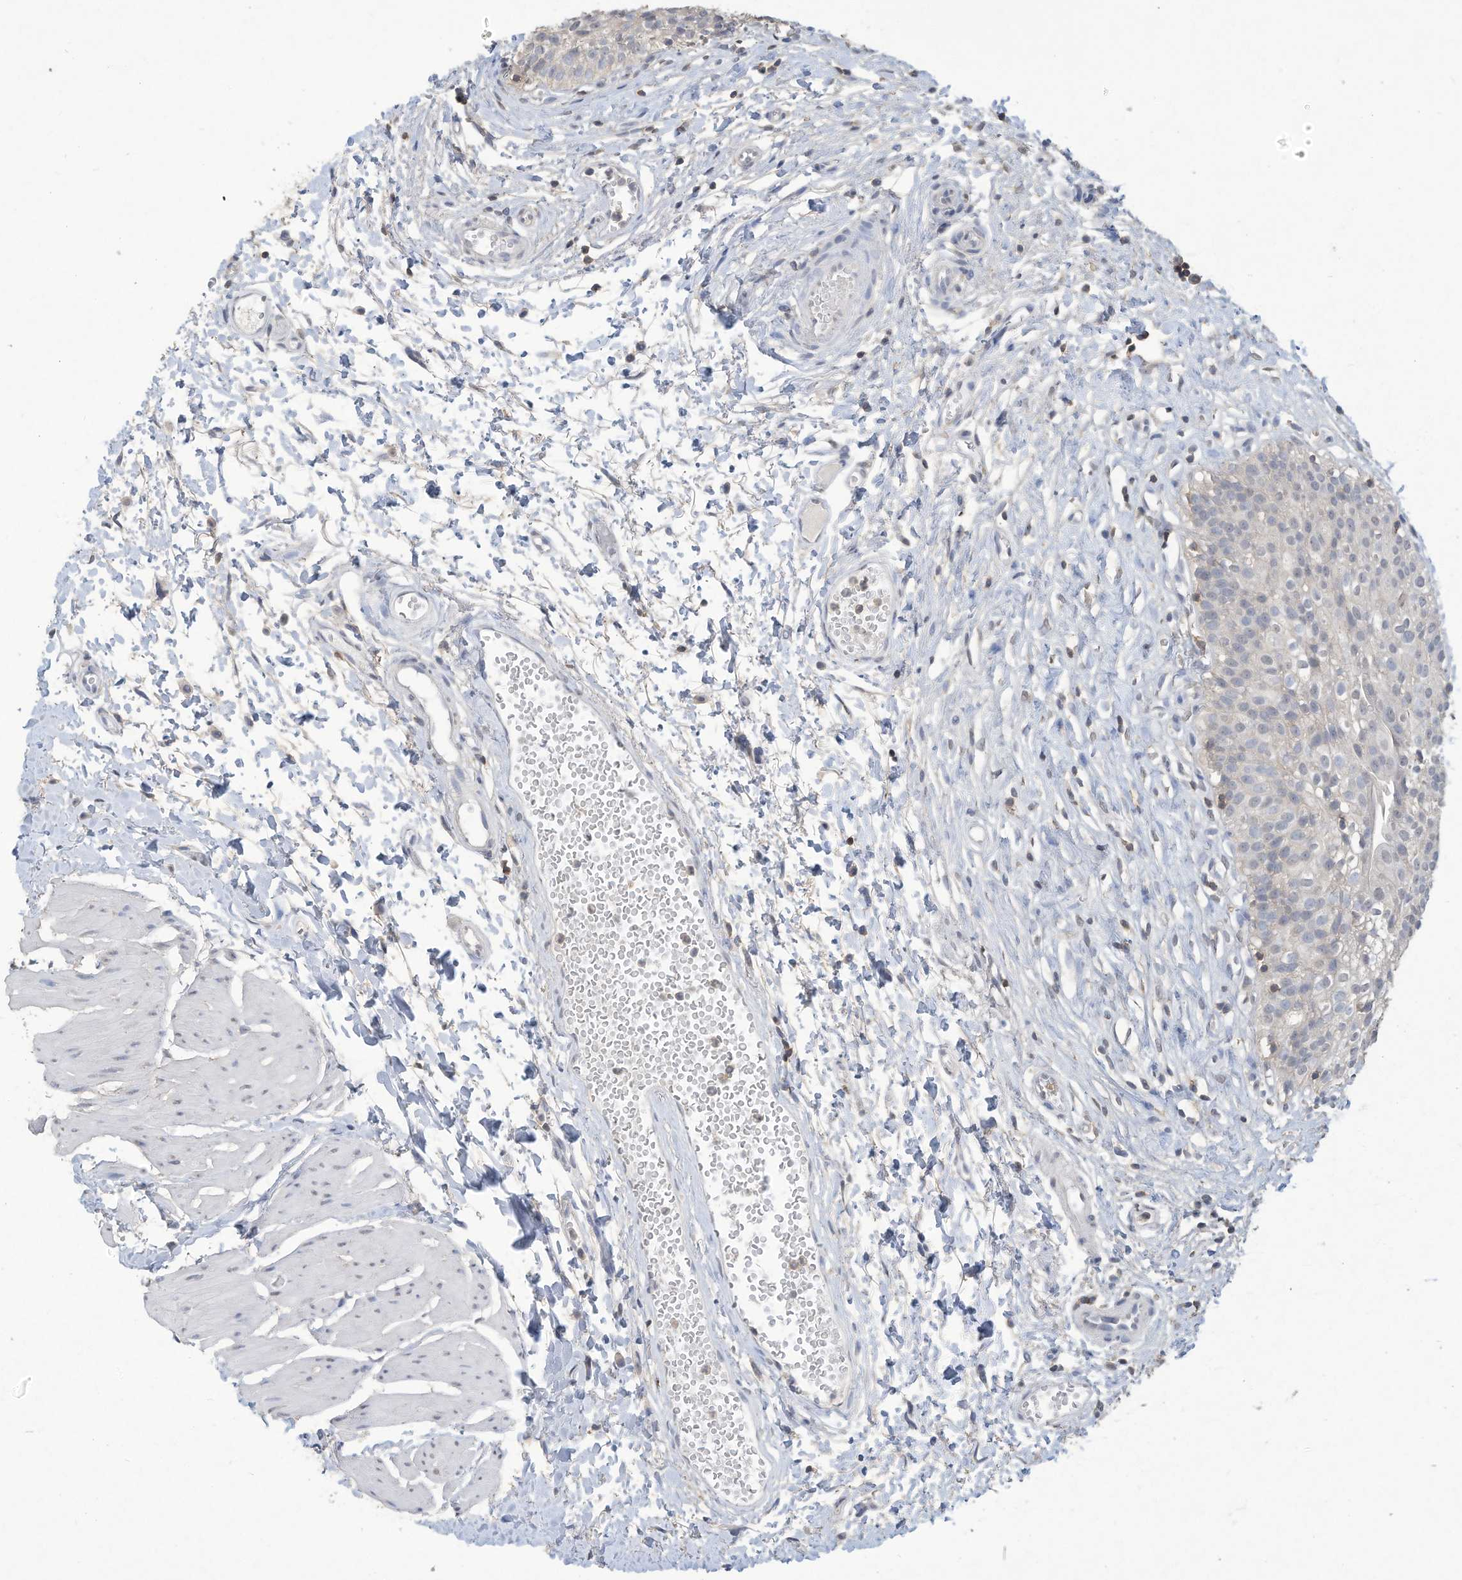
{"staining": {"intensity": "weak", "quantity": "<25%", "location": "cytoplasmic/membranous,nuclear"}, "tissue": "urinary bladder", "cell_type": "Urothelial cells", "image_type": "normal", "snomed": [{"axis": "morphology", "description": "Normal tissue, NOS"}, {"axis": "topography", "description": "Urinary bladder"}], "caption": "Immunohistochemical staining of benign human urinary bladder shows no significant staining in urothelial cells. (DAB immunohistochemistry (IHC), high magnification).", "gene": "HAS3", "patient": {"sex": "male", "age": 51}}